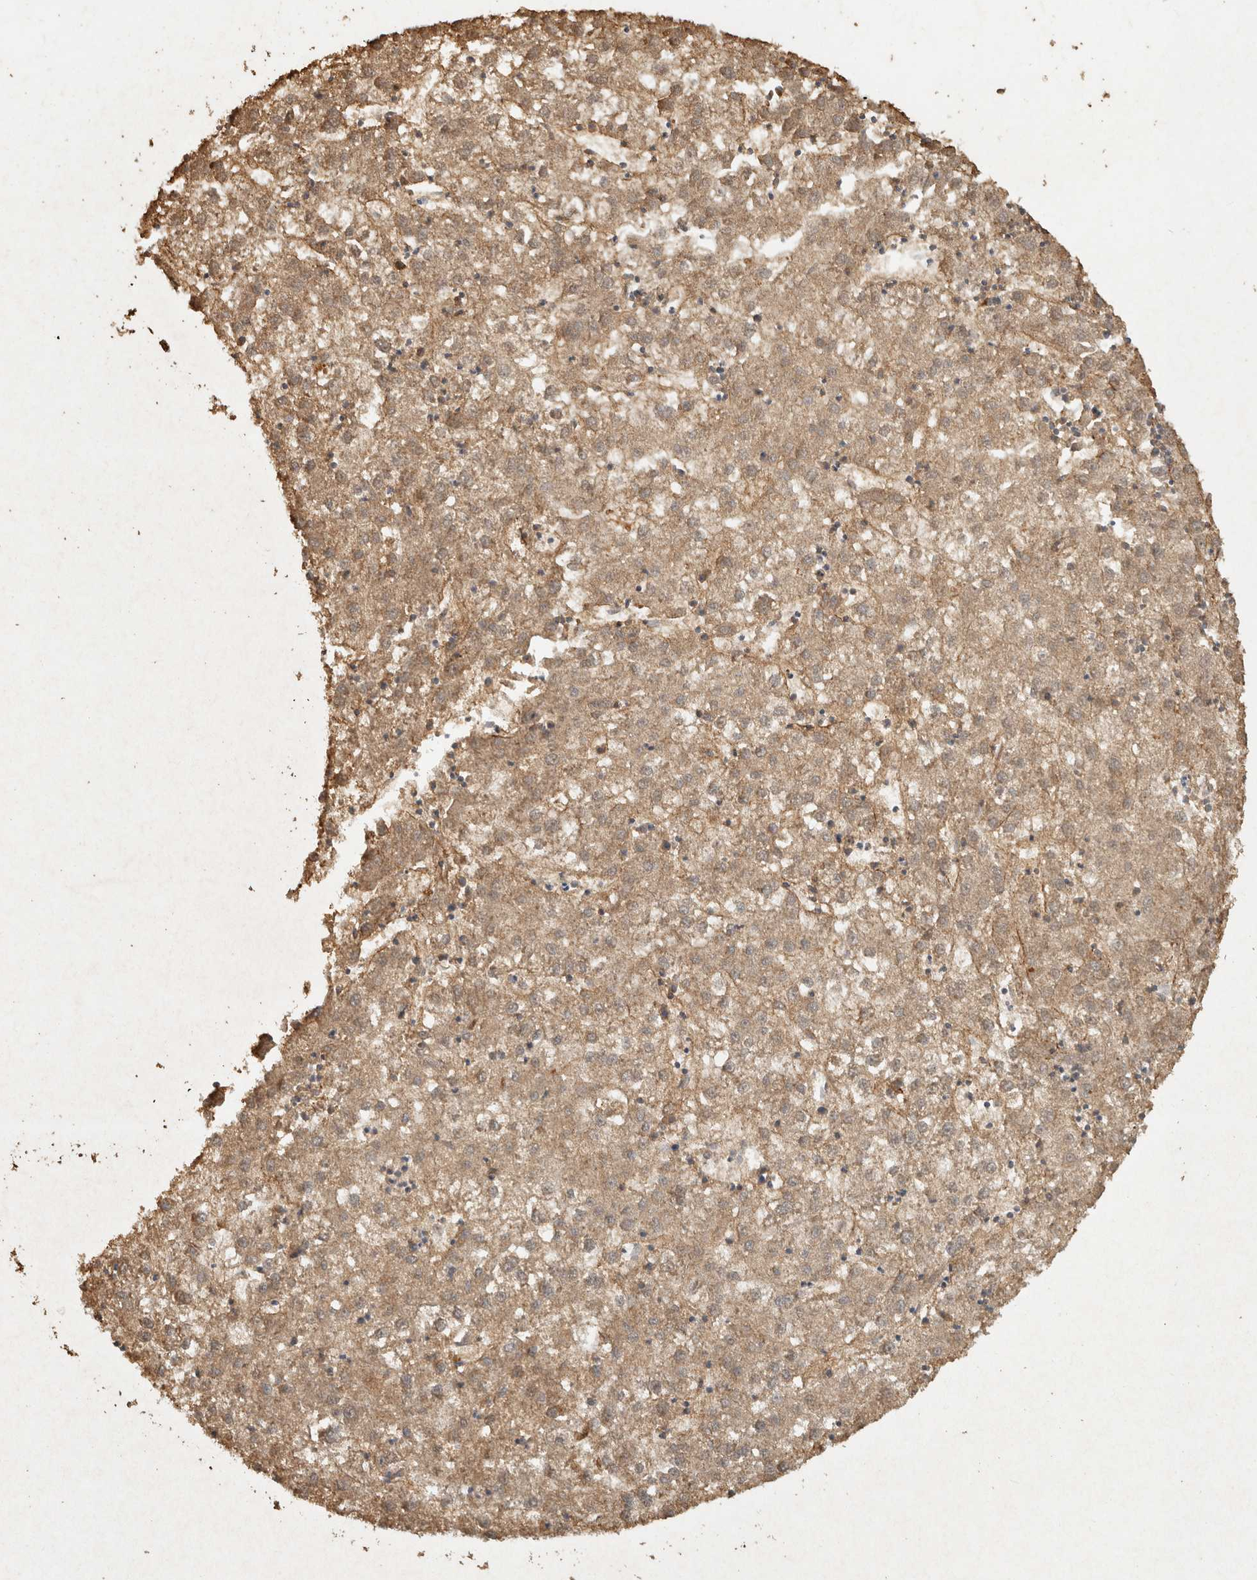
{"staining": {"intensity": "moderate", "quantity": ">75%", "location": "cytoplasmic/membranous"}, "tissue": "liver cancer", "cell_type": "Tumor cells", "image_type": "cancer", "snomed": [{"axis": "morphology", "description": "Carcinoma, Hepatocellular, NOS"}, {"axis": "topography", "description": "Liver"}], "caption": "Moderate cytoplasmic/membranous positivity for a protein is present in about >75% of tumor cells of hepatocellular carcinoma (liver) using IHC.", "gene": "OSTN", "patient": {"sex": "male", "age": 72}}